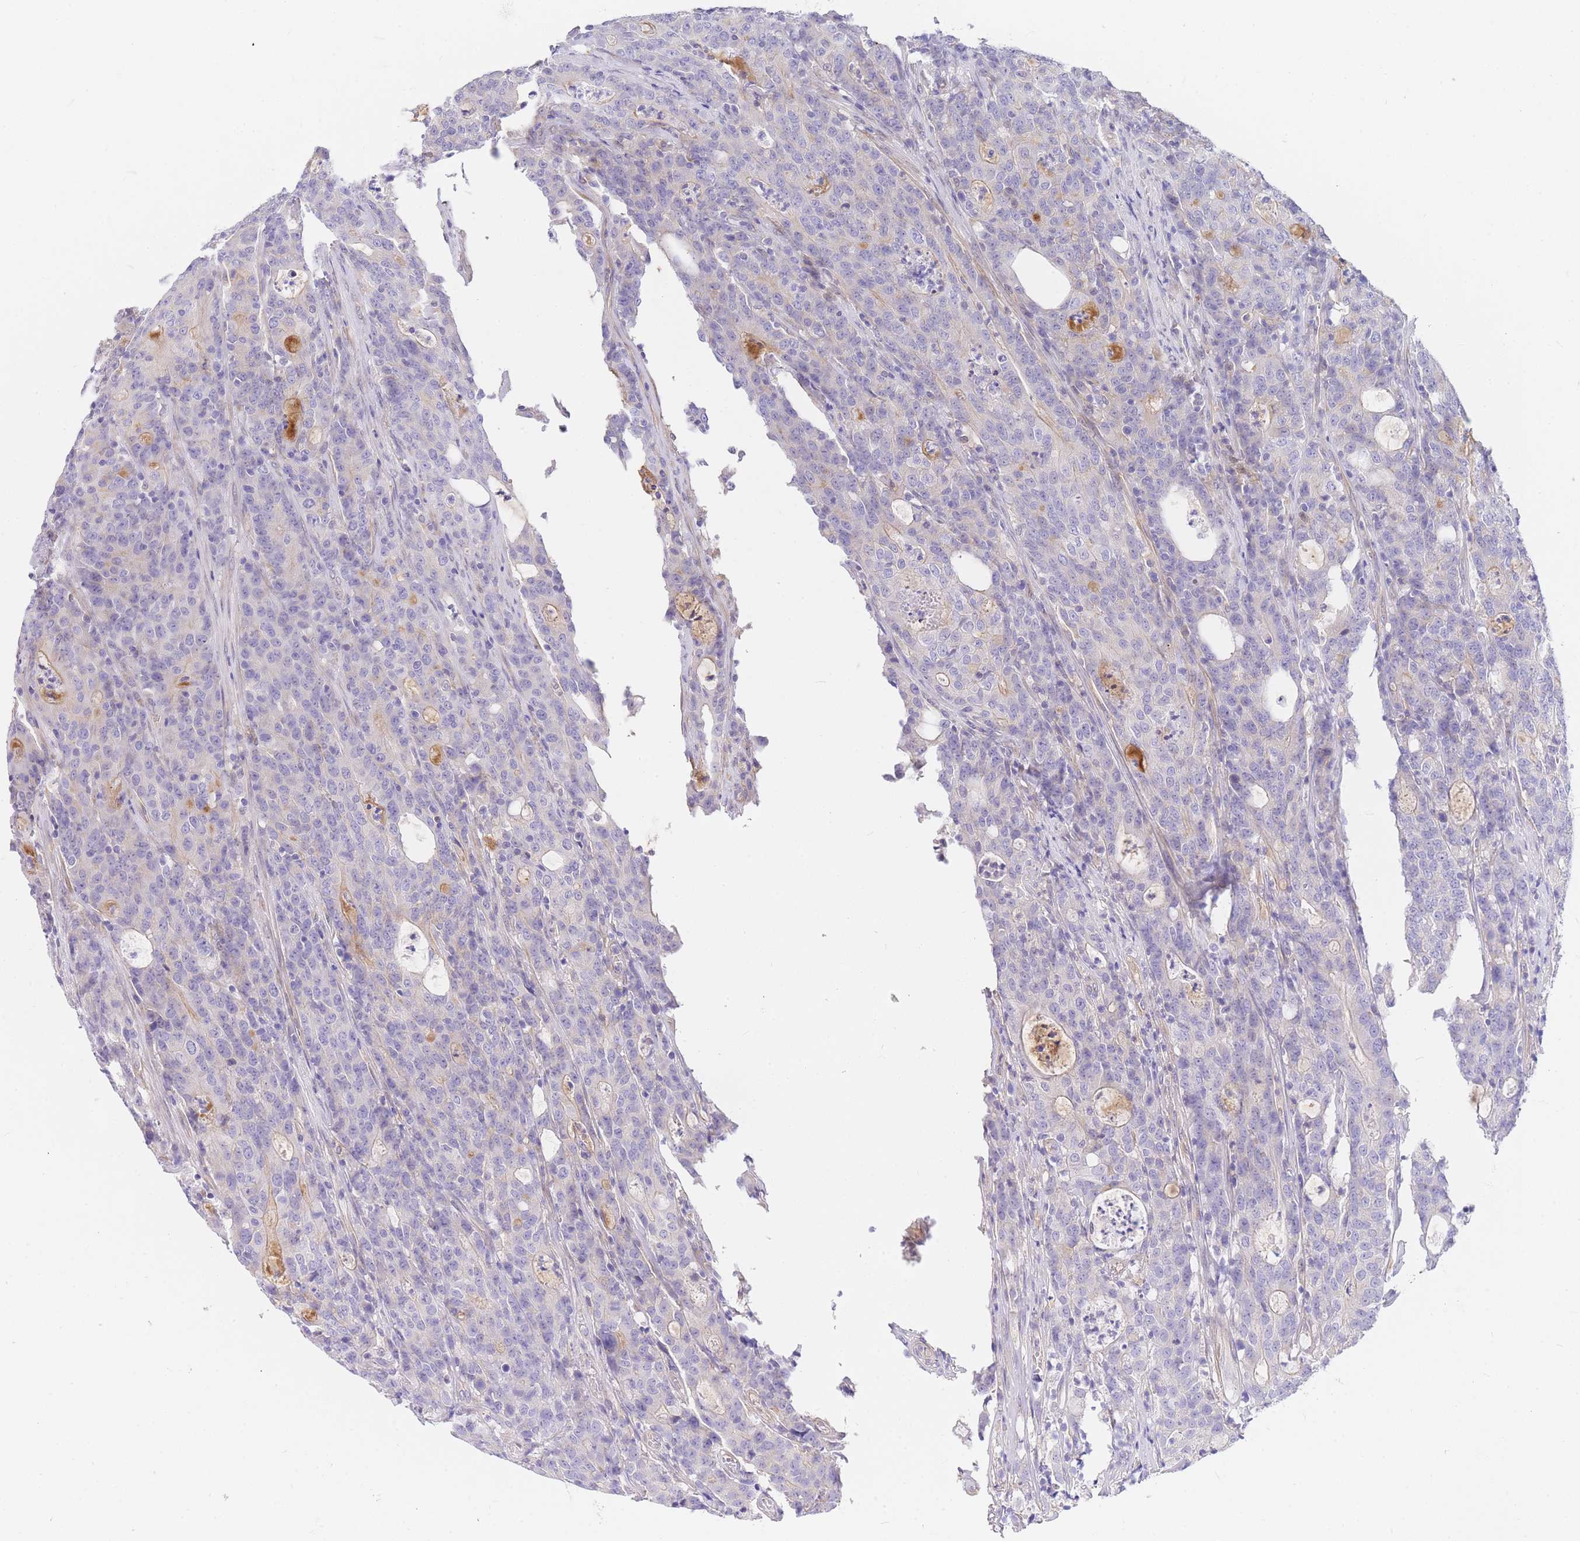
{"staining": {"intensity": "weak", "quantity": "<25%", "location": "cytoplasmic/membranous"}, "tissue": "colorectal cancer", "cell_type": "Tumor cells", "image_type": "cancer", "snomed": [{"axis": "morphology", "description": "Adenocarcinoma, NOS"}, {"axis": "topography", "description": "Colon"}], "caption": "Immunohistochemical staining of colorectal adenocarcinoma reveals no significant positivity in tumor cells. (DAB (3,3'-diaminobenzidine) IHC, high magnification).", "gene": "SRSF12", "patient": {"sex": "male", "age": 83}}